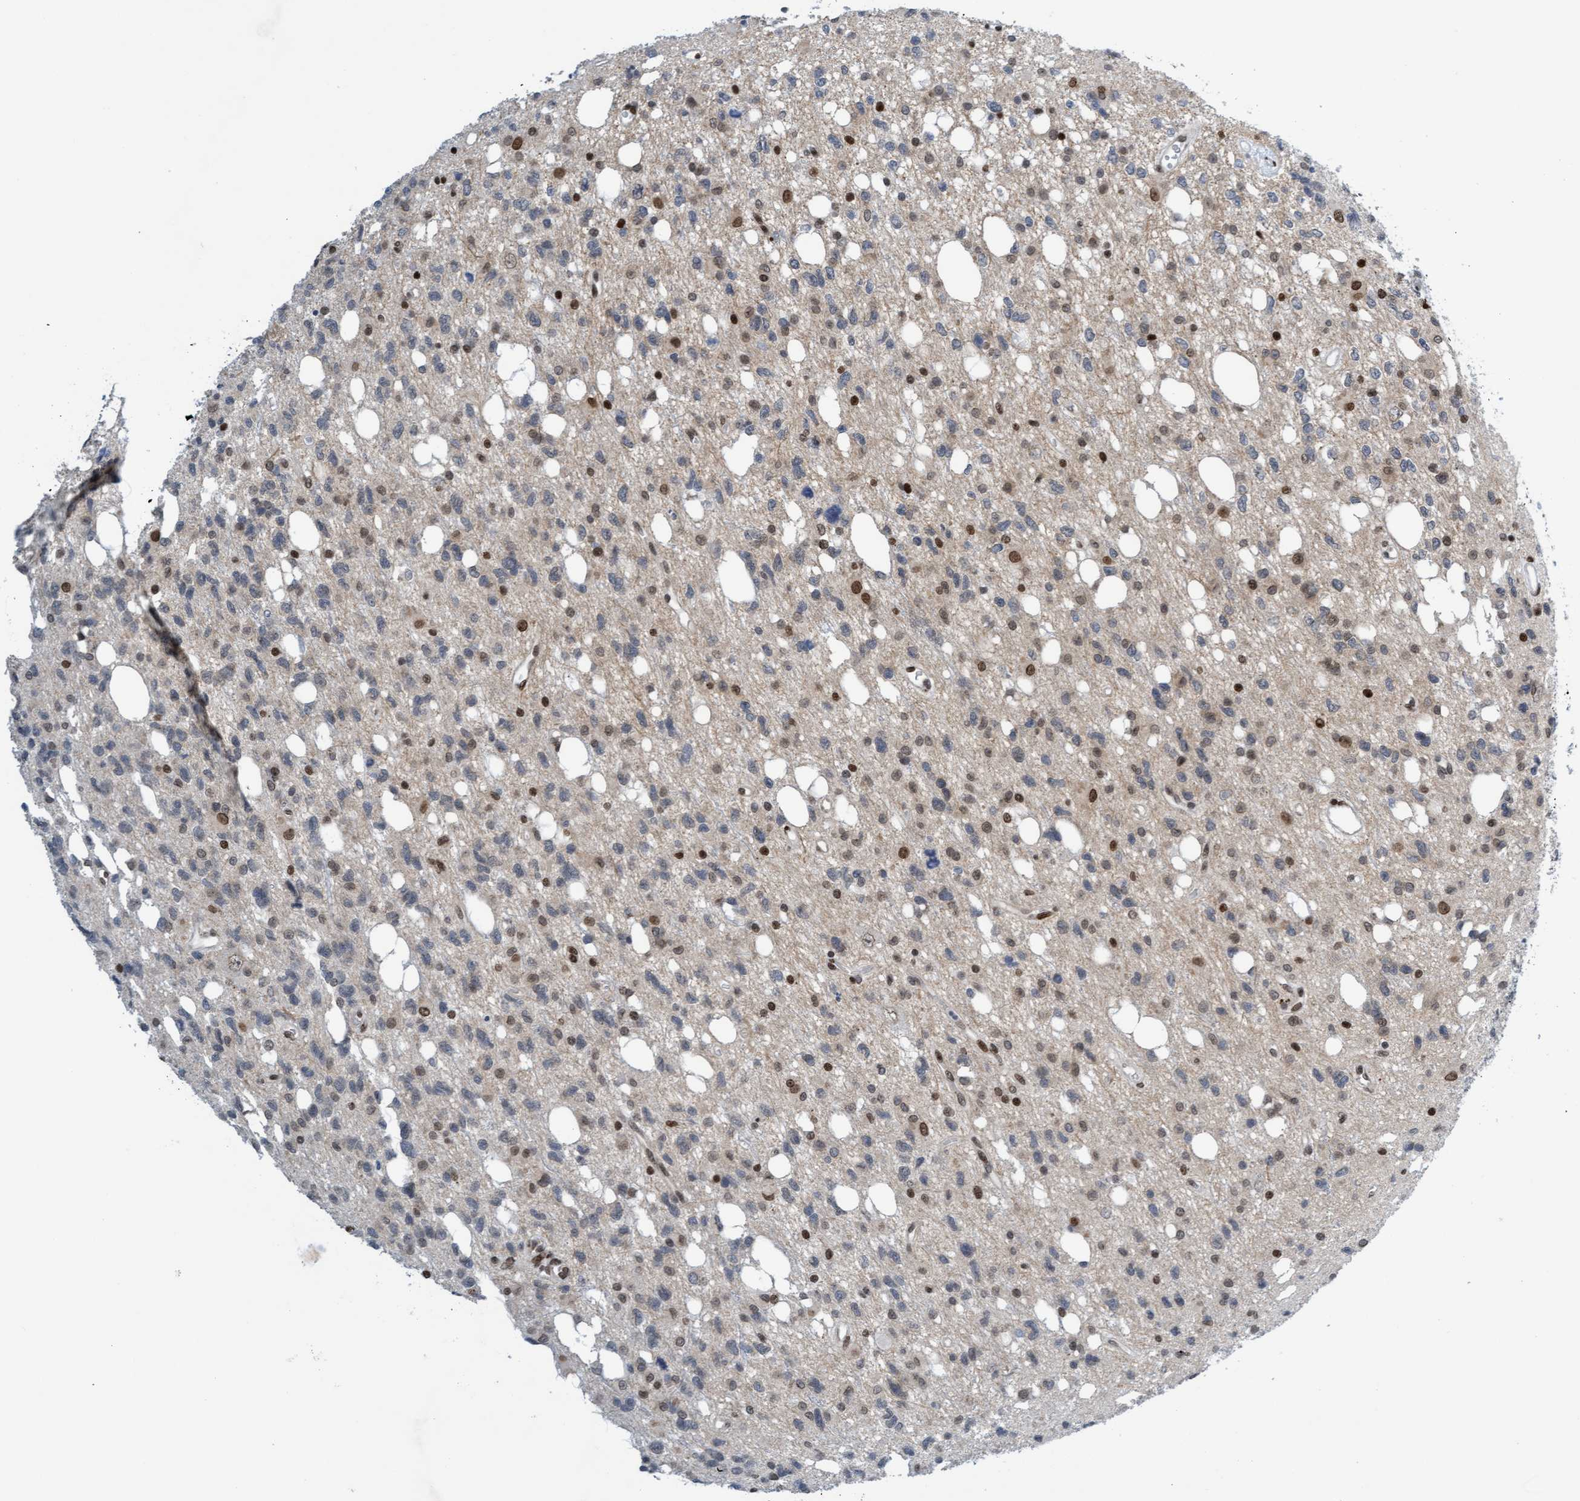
{"staining": {"intensity": "moderate", "quantity": "<25%", "location": "nuclear"}, "tissue": "glioma", "cell_type": "Tumor cells", "image_type": "cancer", "snomed": [{"axis": "morphology", "description": "Glioma, malignant, High grade"}, {"axis": "topography", "description": "Brain"}], "caption": "Immunohistochemistry (IHC) photomicrograph of human glioma stained for a protein (brown), which exhibits low levels of moderate nuclear positivity in approximately <25% of tumor cells.", "gene": "GLRX2", "patient": {"sex": "female", "age": 62}}